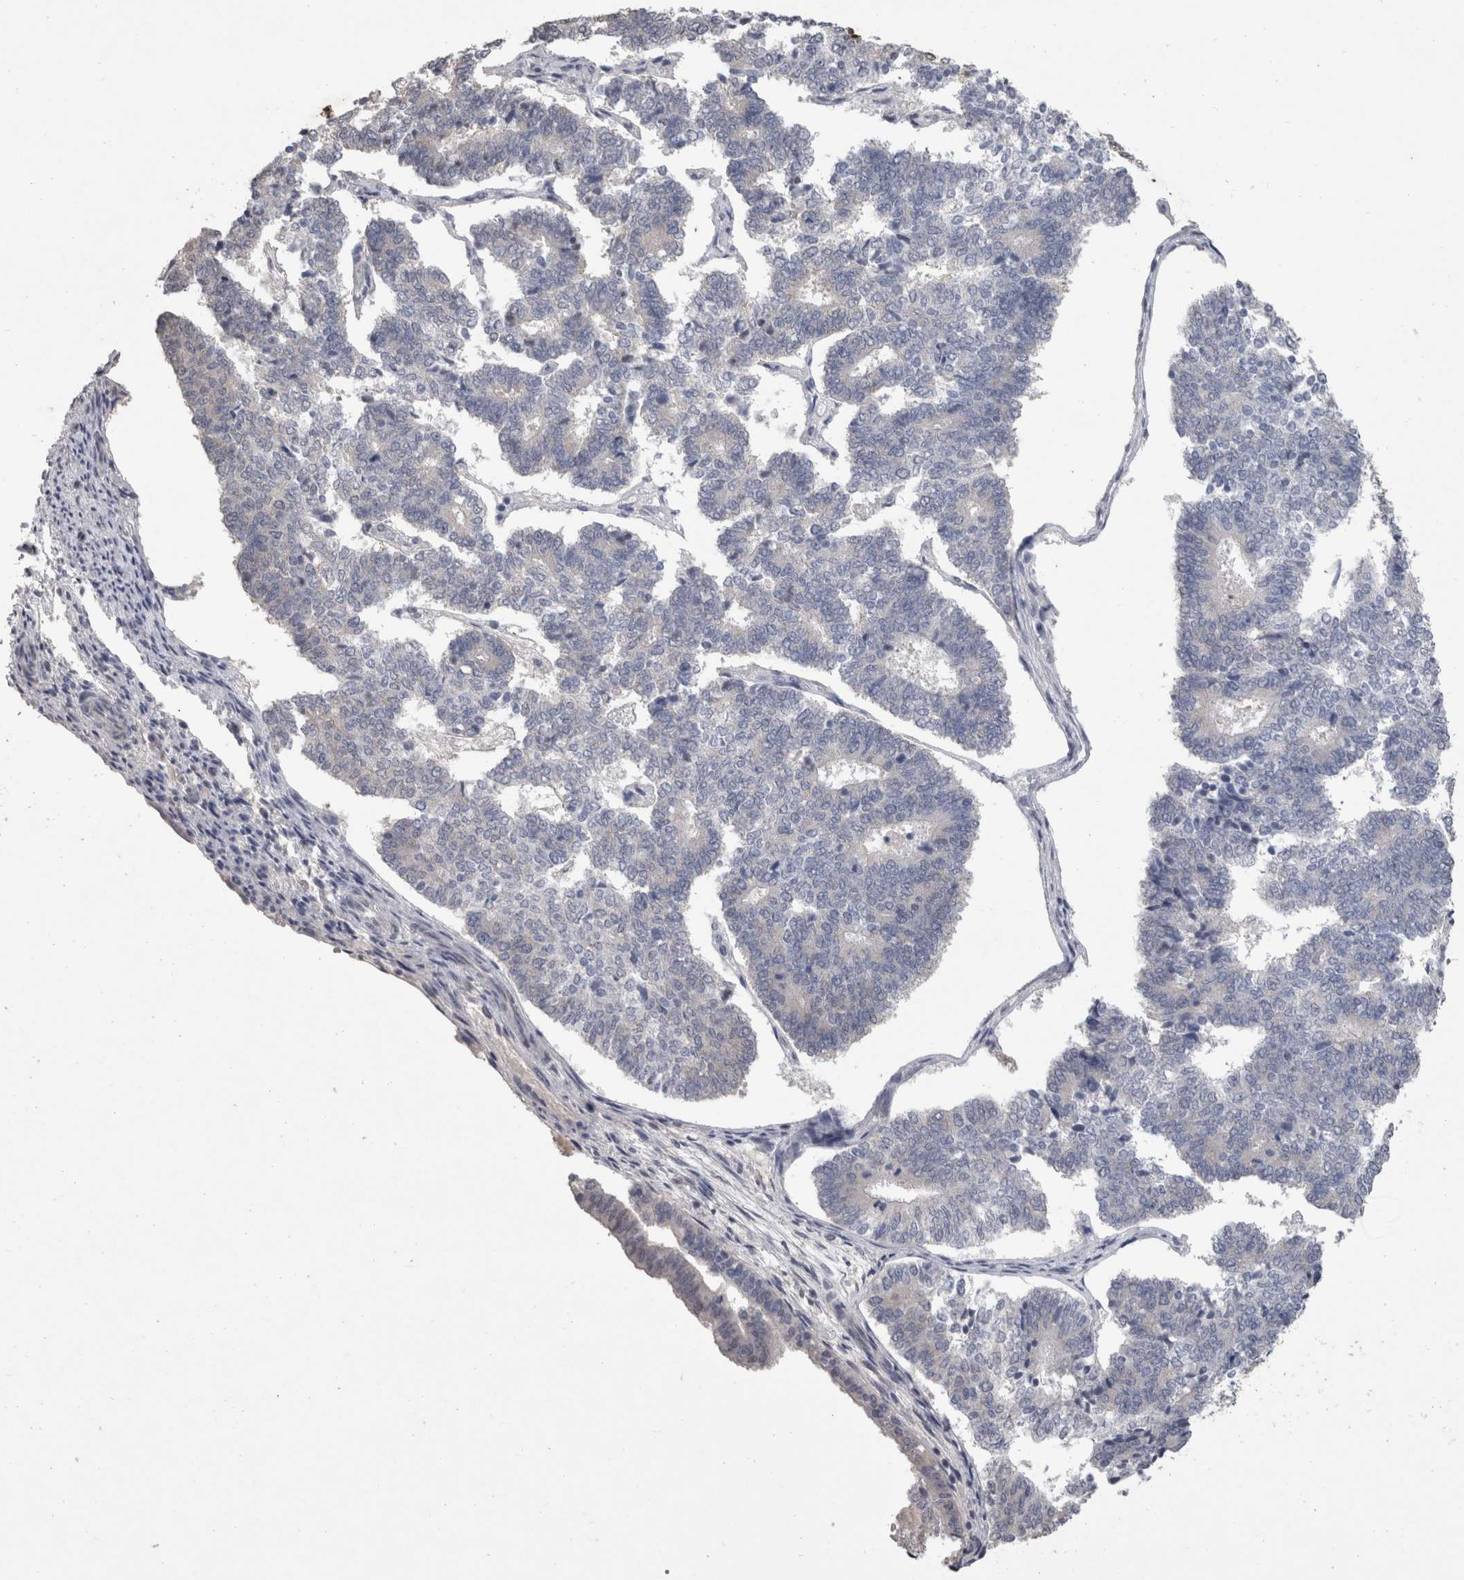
{"staining": {"intensity": "negative", "quantity": "none", "location": "none"}, "tissue": "endometrial cancer", "cell_type": "Tumor cells", "image_type": "cancer", "snomed": [{"axis": "morphology", "description": "Adenocarcinoma, NOS"}, {"axis": "topography", "description": "Endometrium"}], "caption": "The immunohistochemistry photomicrograph has no significant staining in tumor cells of adenocarcinoma (endometrial) tissue.", "gene": "DDX17", "patient": {"sex": "female", "age": 70}}